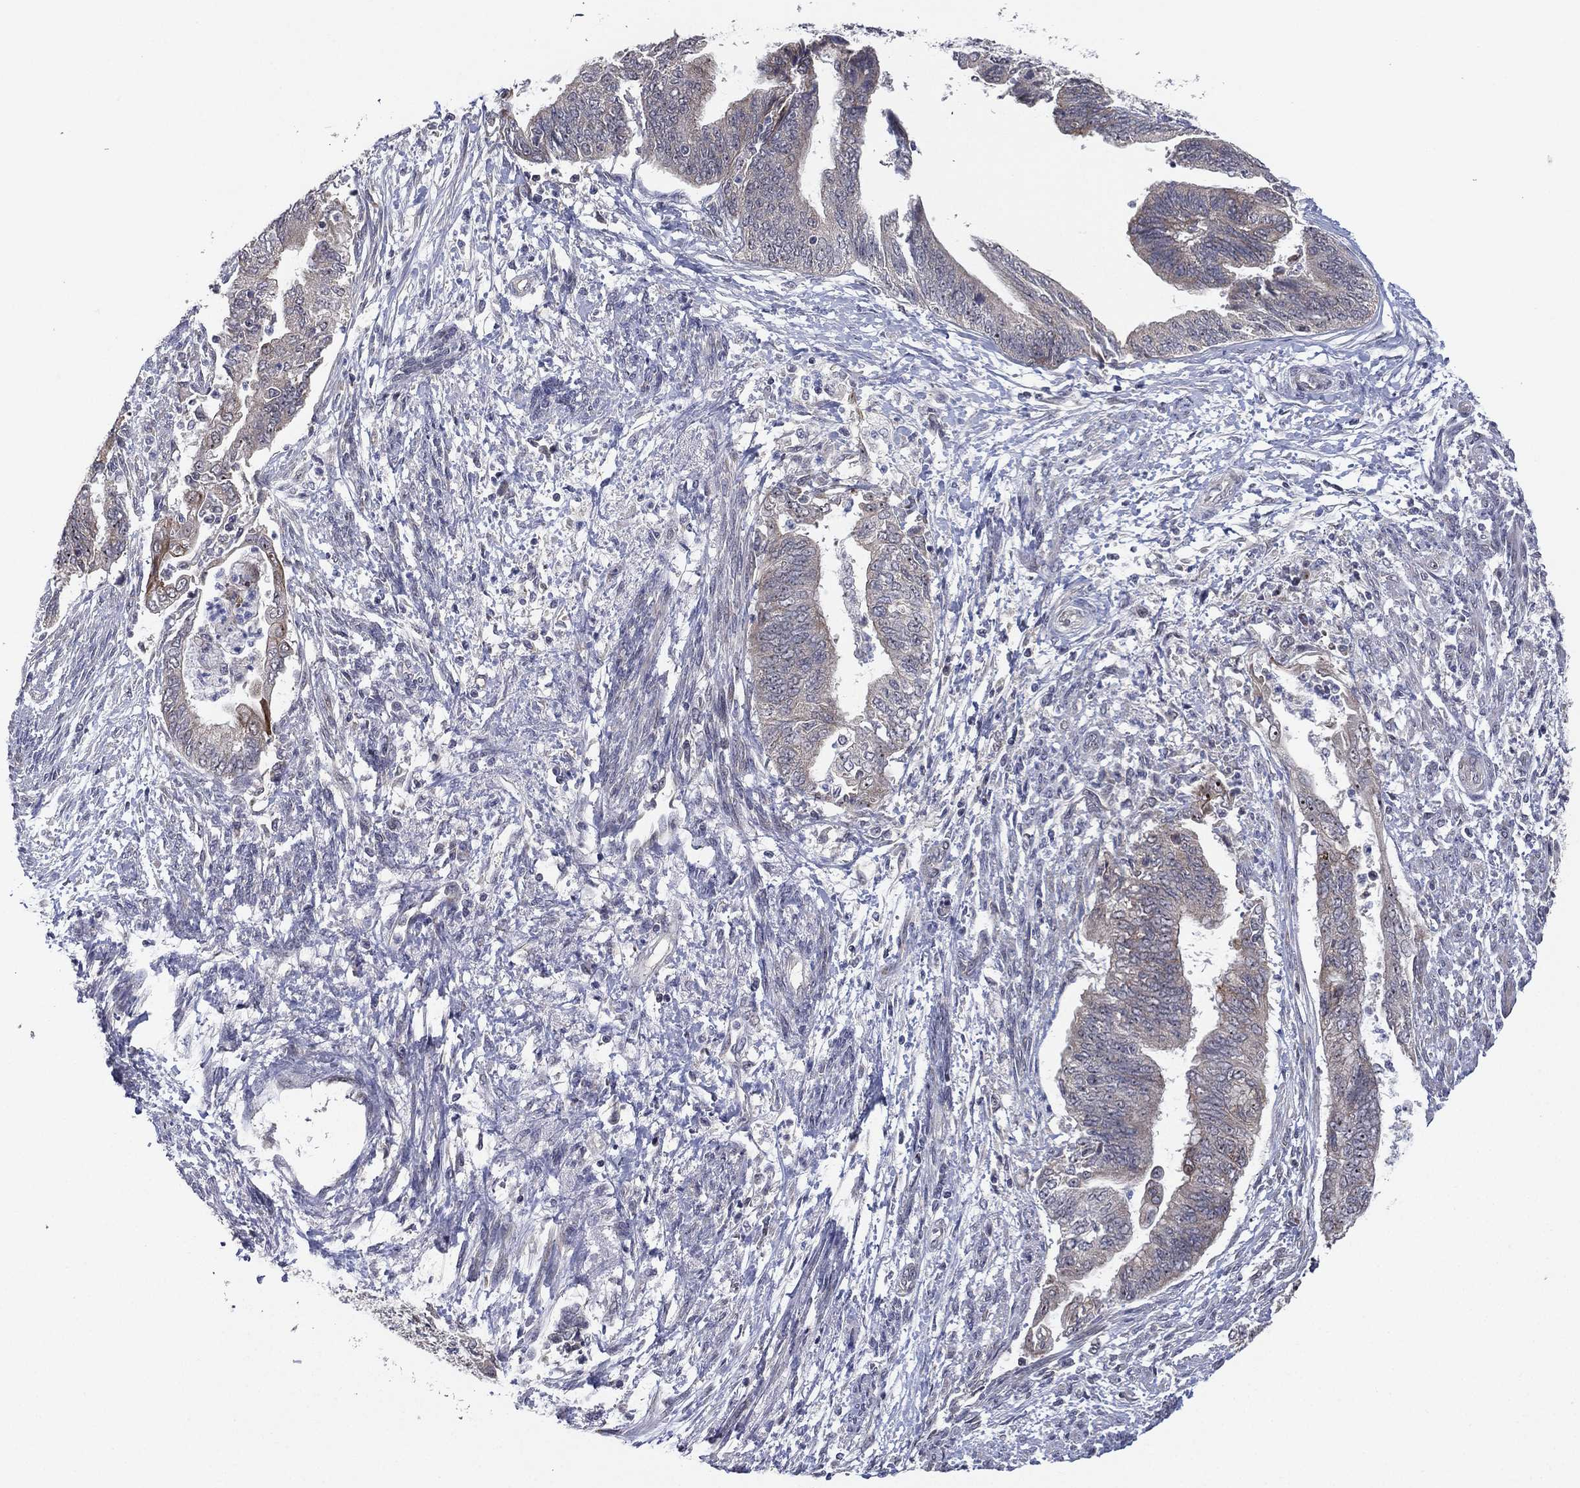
{"staining": {"intensity": "weak", "quantity": "<25%", "location": "cytoplasmic/membranous"}, "tissue": "endometrial cancer", "cell_type": "Tumor cells", "image_type": "cancer", "snomed": [{"axis": "morphology", "description": "Adenocarcinoma, NOS"}, {"axis": "topography", "description": "Endometrium"}], "caption": "The IHC micrograph has no significant staining in tumor cells of endometrial cancer (adenocarcinoma) tissue. The staining is performed using DAB (3,3'-diaminobenzidine) brown chromogen with nuclei counter-stained in using hematoxylin.", "gene": "KAT14", "patient": {"sex": "female", "age": 65}}